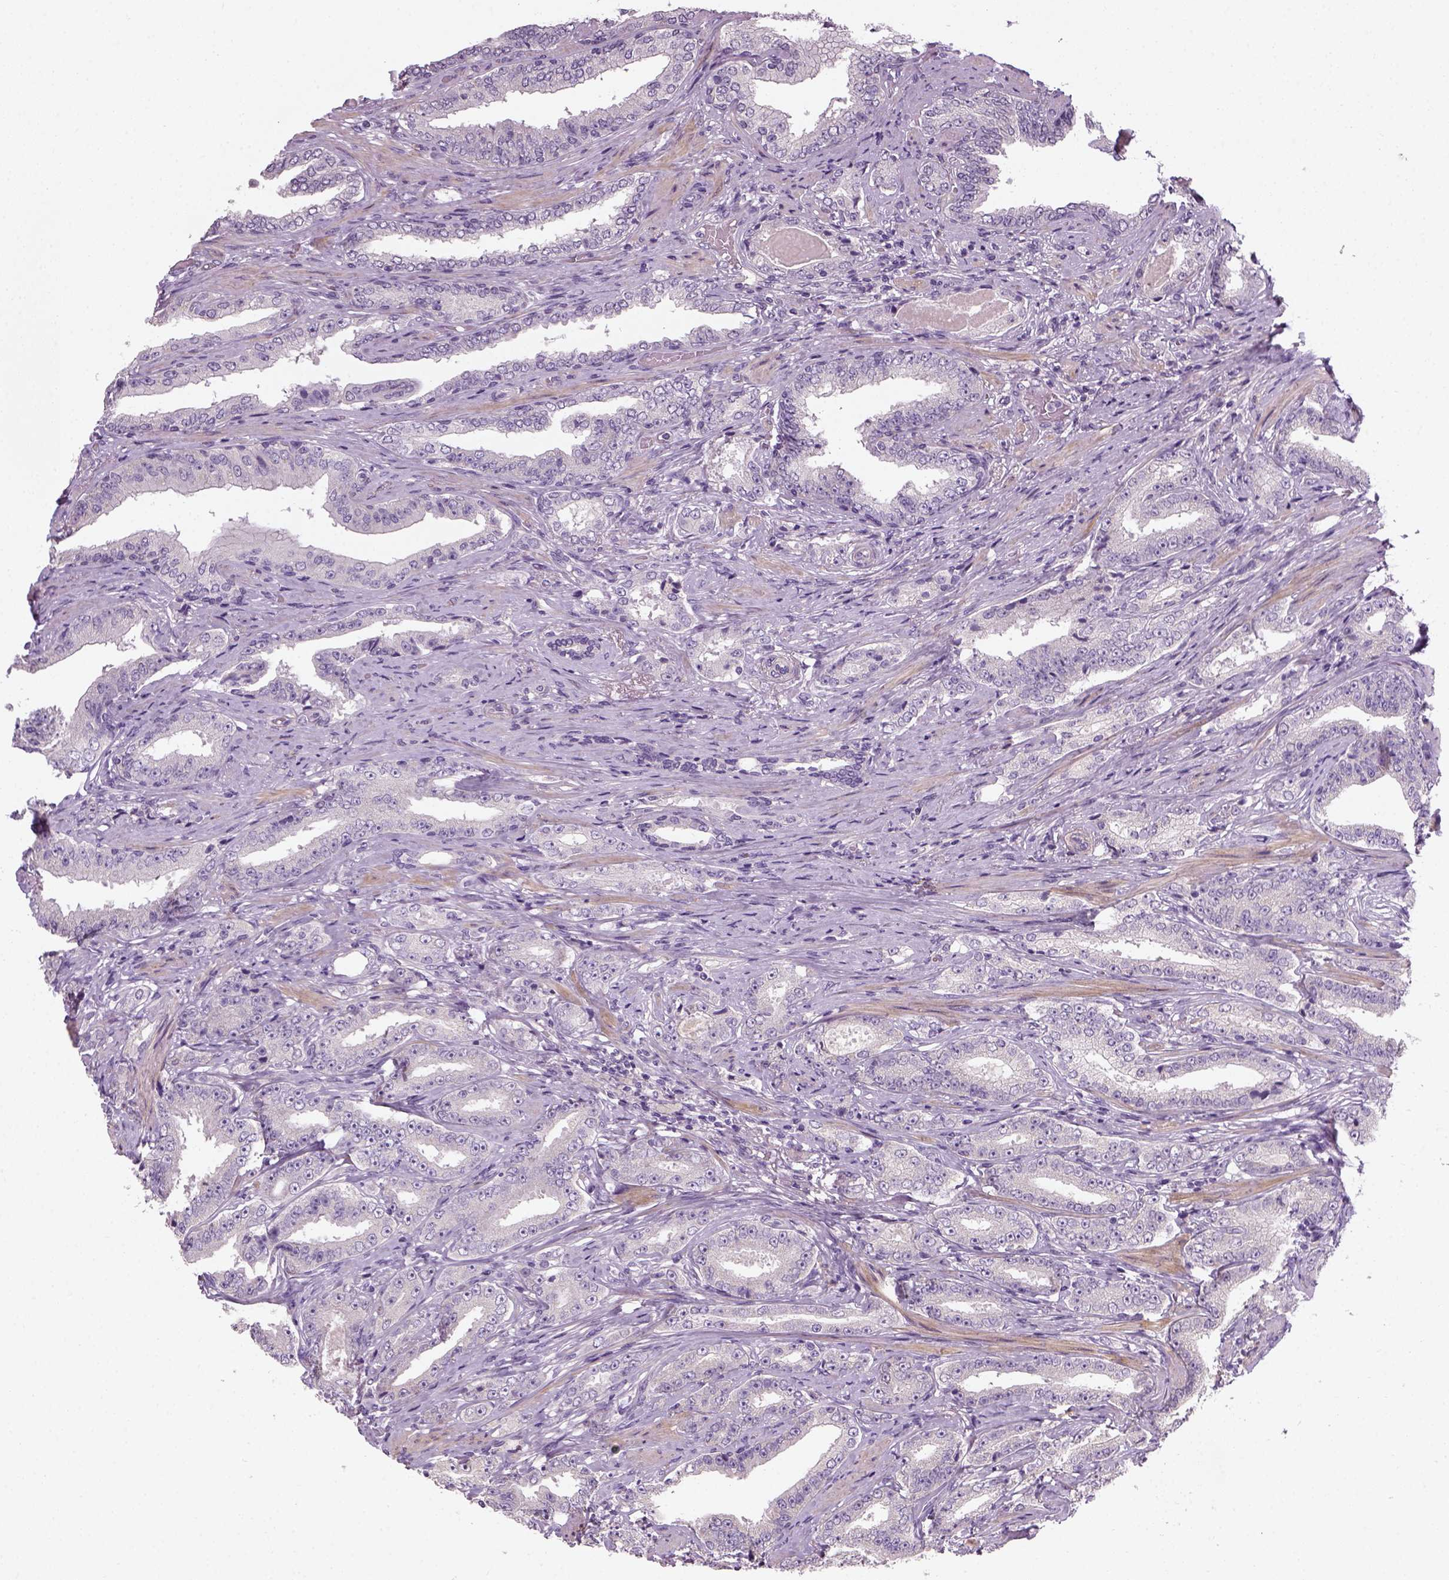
{"staining": {"intensity": "negative", "quantity": "none", "location": "none"}, "tissue": "prostate cancer", "cell_type": "Tumor cells", "image_type": "cancer", "snomed": [{"axis": "morphology", "description": "Adenocarcinoma, Low grade"}, {"axis": "topography", "description": "Prostate and seminal vesicle, NOS"}], "caption": "This is an immunohistochemistry image of human prostate cancer. There is no staining in tumor cells.", "gene": "ELOVL3", "patient": {"sex": "male", "age": 61}}